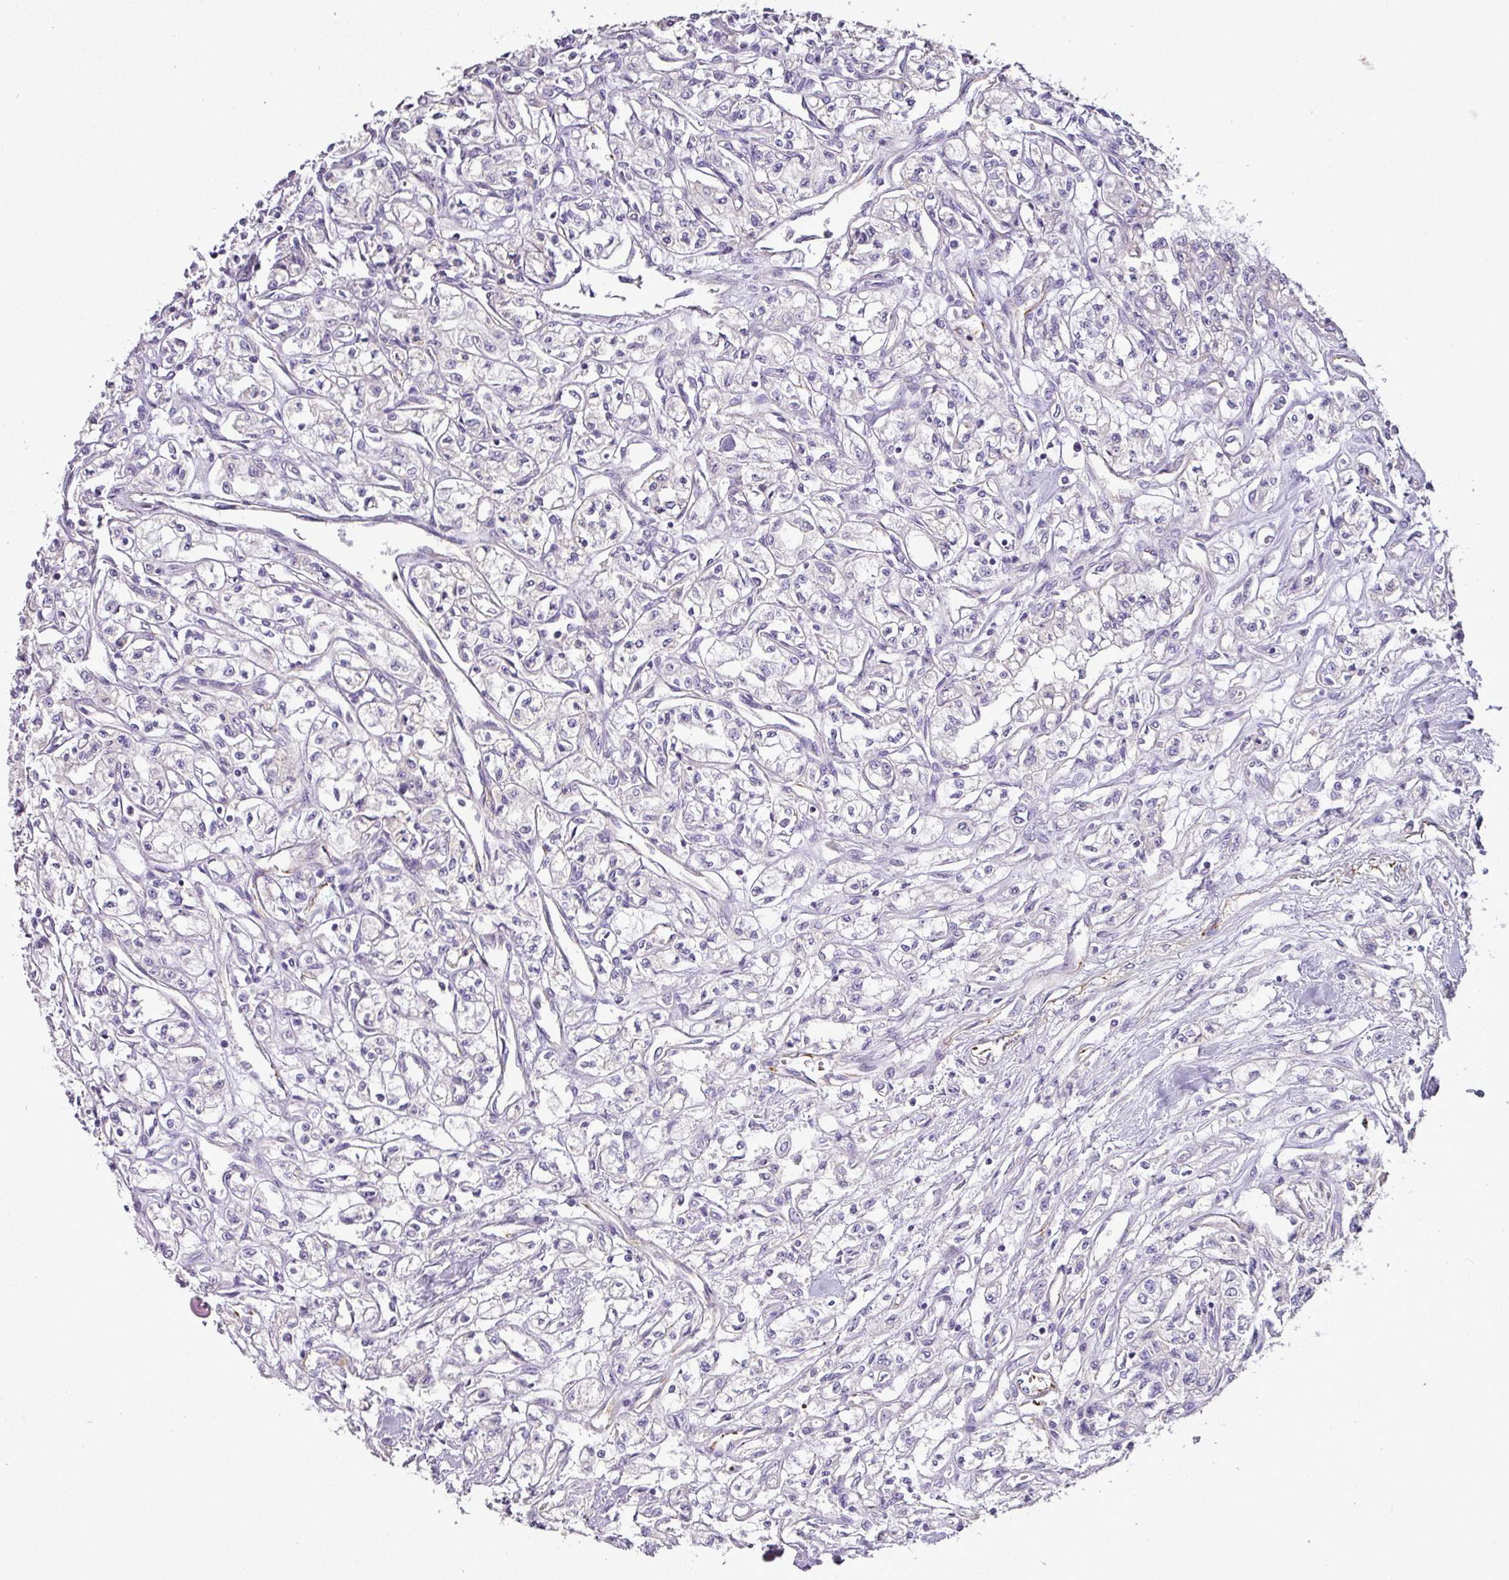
{"staining": {"intensity": "negative", "quantity": "none", "location": "none"}, "tissue": "renal cancer", "cell_type": "Tumor cells", "image_type": "cancer", "snomed": [{"axis": "morphology", "description": "Adenocarcinoma, NOS"}, {"axis": "topography", "description": "Kidney"}], "caption": "Tumor cells show no significant protein expression in renal cancer. (Immunohistochemistry (ihc), brightfield microscopy, high magnification).", "gene": "BRINP2", "patient": {"sex": "male", "age": 56}}